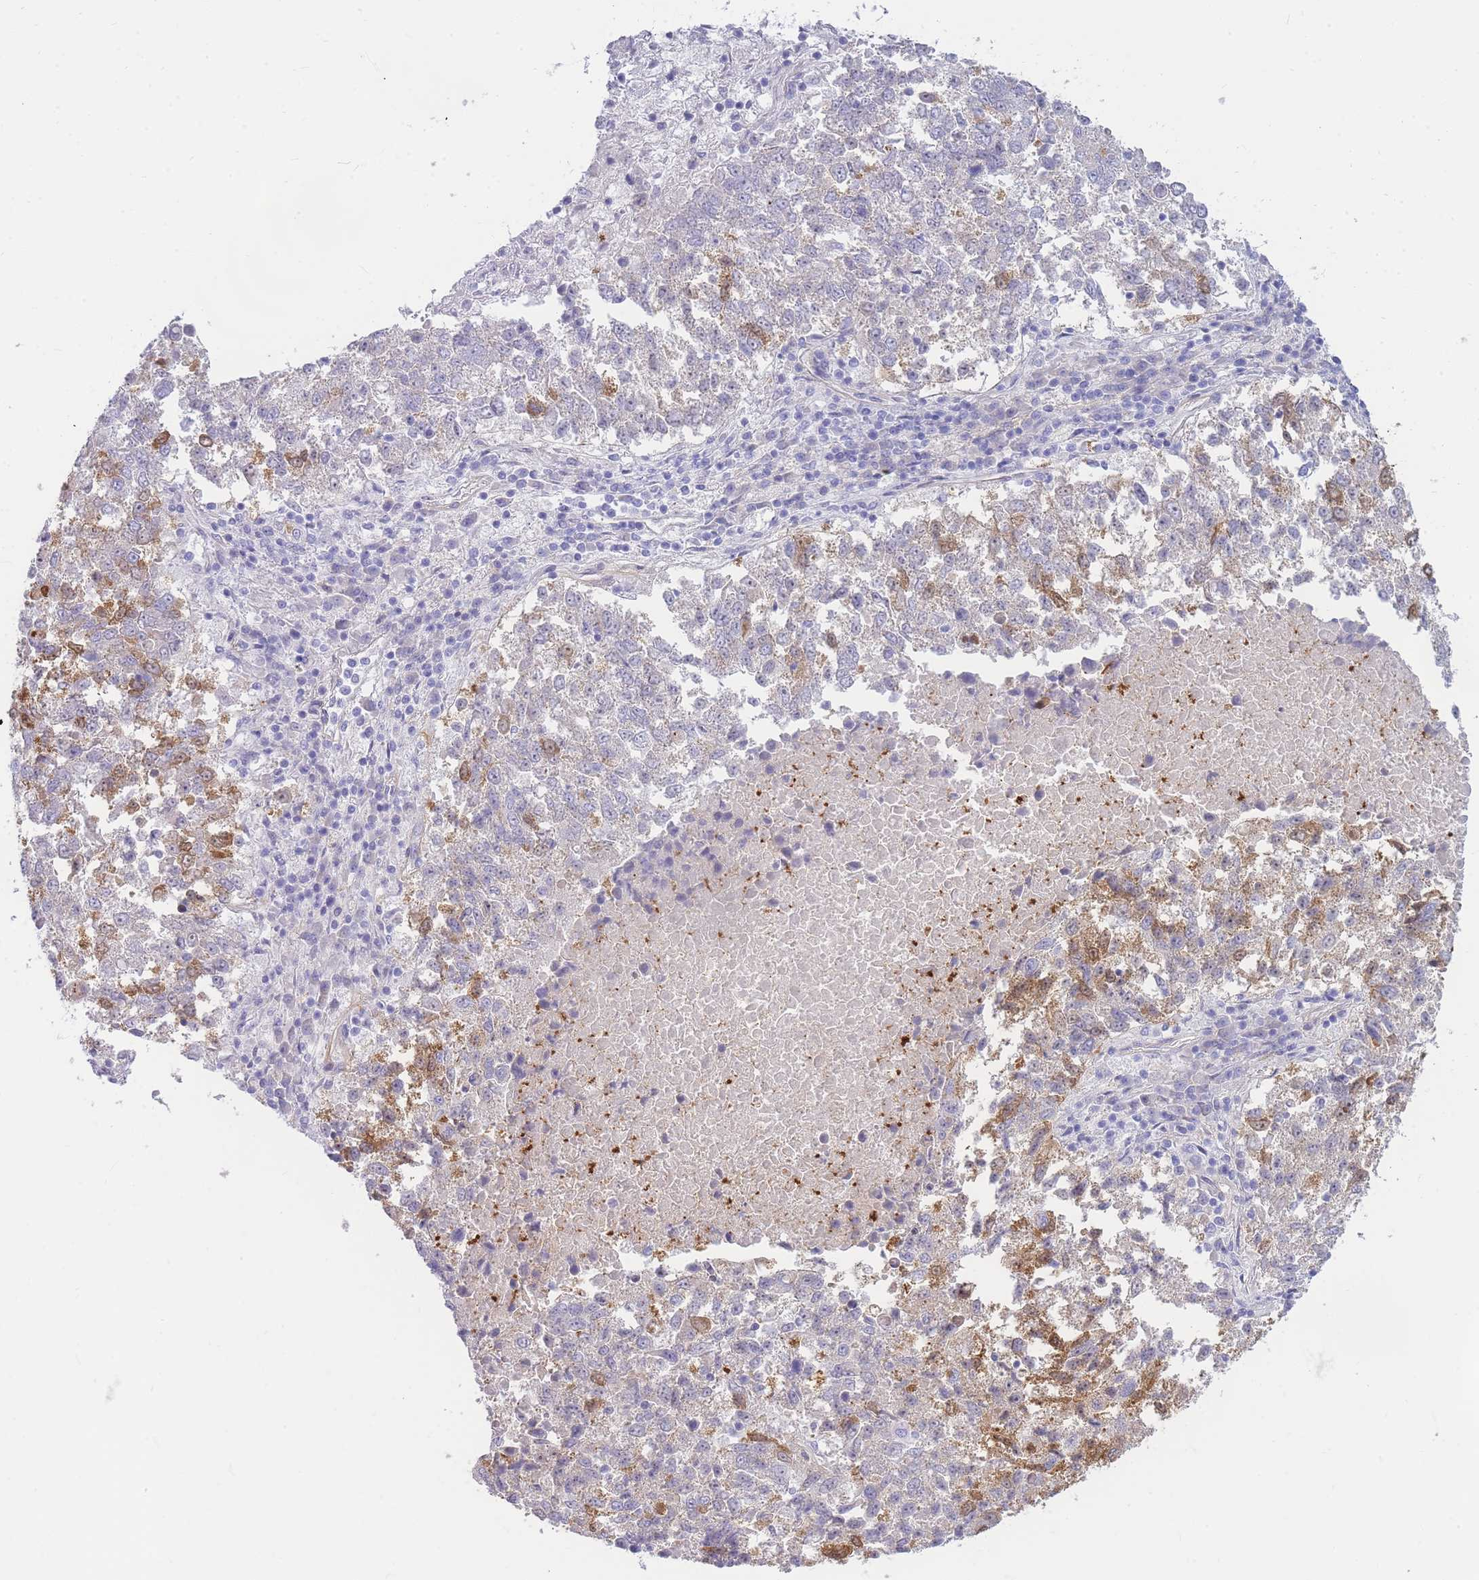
{"staining": {"intensity": "moderate", "quantity": "<25%", "location": "cytoplasmic/membranous"}, "tissue": "lung cancer", "cell_type": "Tumor cells", "image_type": "cancer", "snomed": [{"axis": "morphology", "description": "Squamous cell carcinoma, NOS"}, {"axis": "topography", "description": "Lung"}], "caption": "A photomicrograph showing moderate cytoplasmic/membranous staining in about <25% of tumor cells in lung squamous cell carcinoma, as visualized by brown immunohistochemical staining.", "gene": "NKX1-2", "patient": {"sex": "male", "age": 73}}